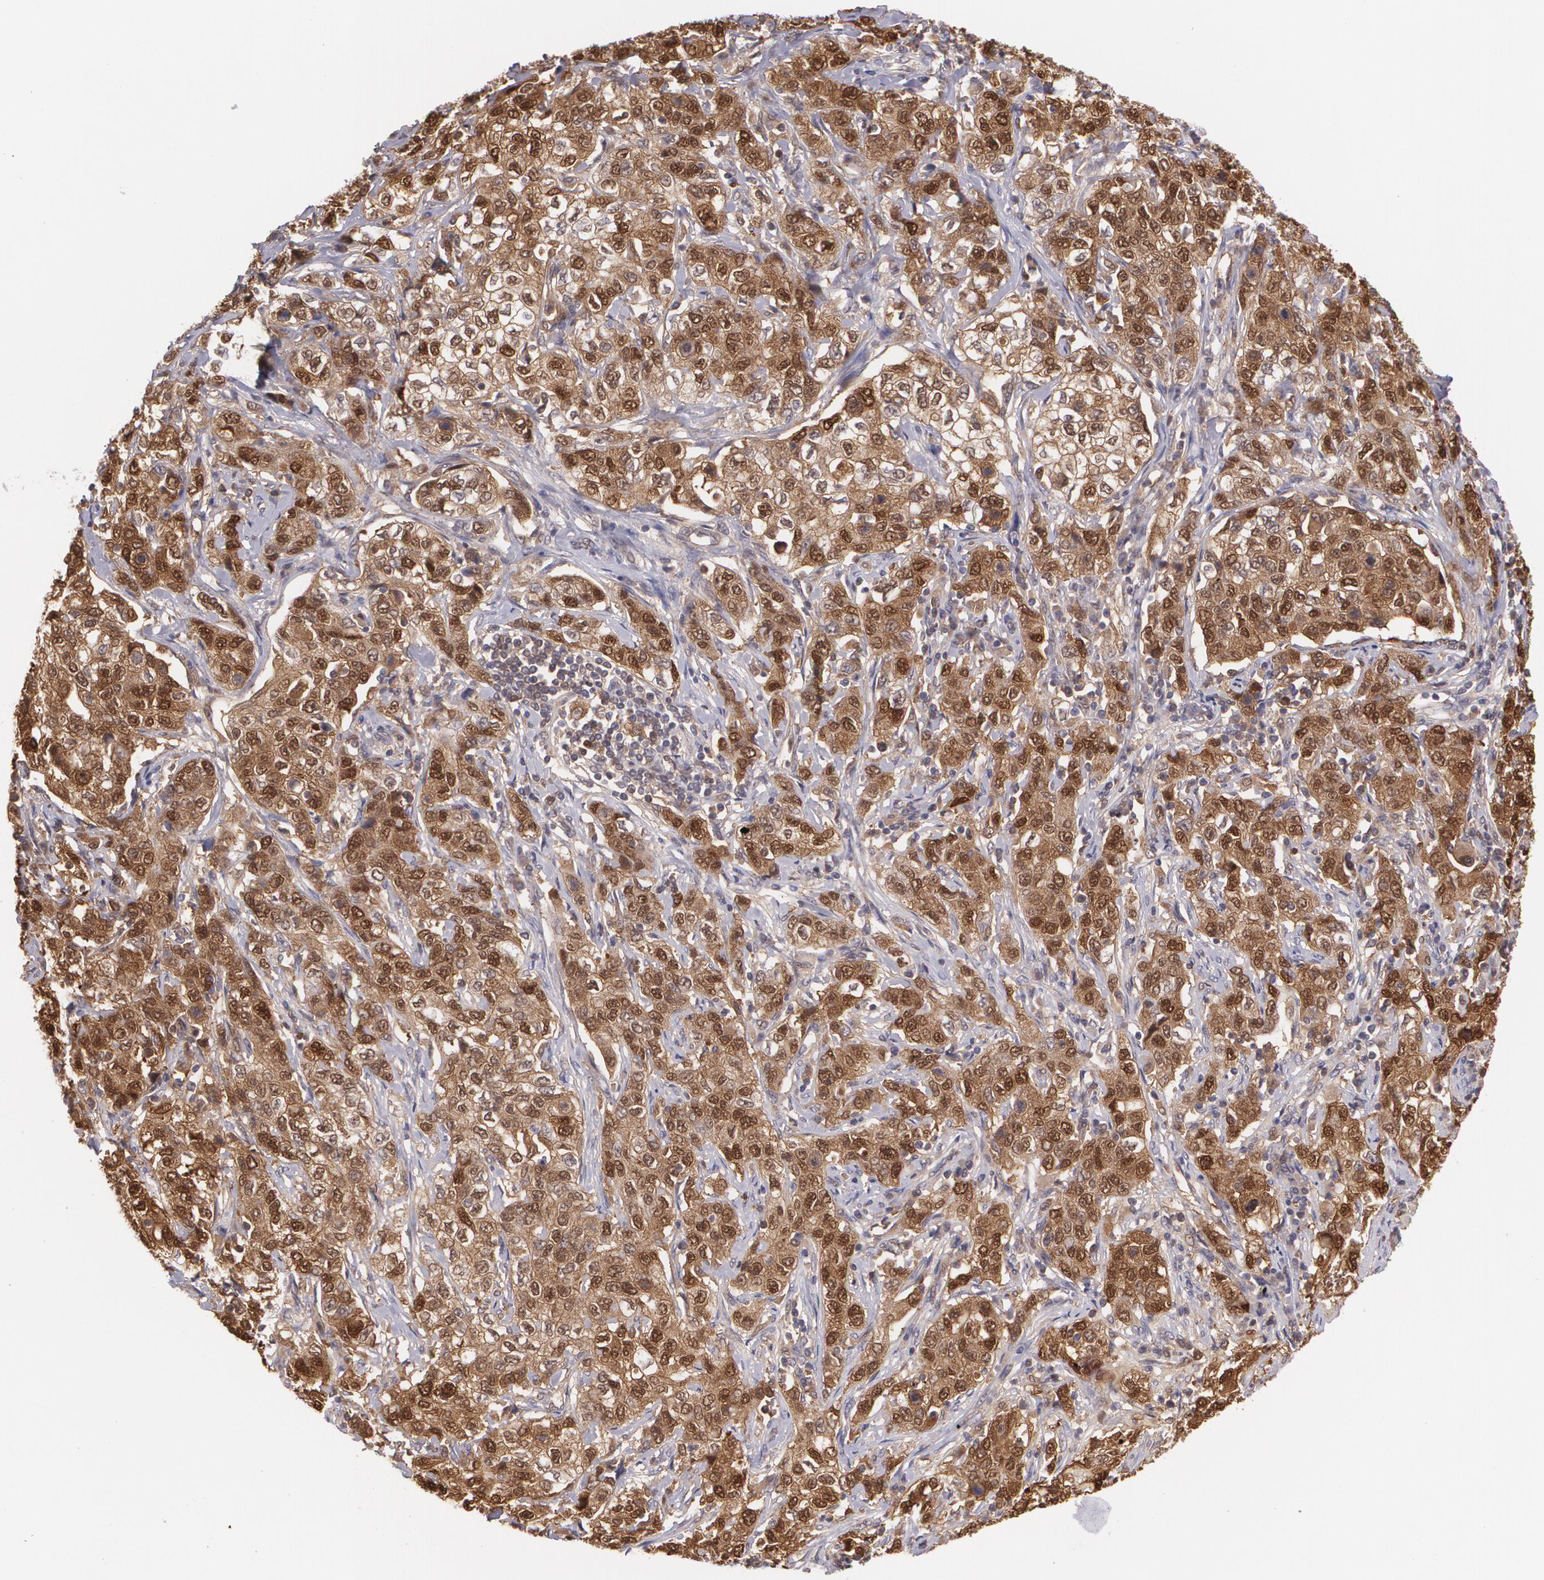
{"staining": {"intensity": "strong", "quantity": ">75%", "location": "cytoplasmic/membranous,nuclear"}, "tissue": "stomach cancer", "cell_type": "Tumor cells", "image_type": "cancer", "snomed": [{"axis": "morphology", "description": "Adenocarcinoma, NOS"}, {"axis": "topography", "description": "Stomach"}], "caption": "High-power microscopy captured an immunohistochemistry image of stomach cancer (adenocarcinoma), revealing strong cytoplasmic/membranous and nuclear positivity in about >75% of tumor cells.", "gene": "HSPH1", "patient": {"sex": "male", "age": 48}}